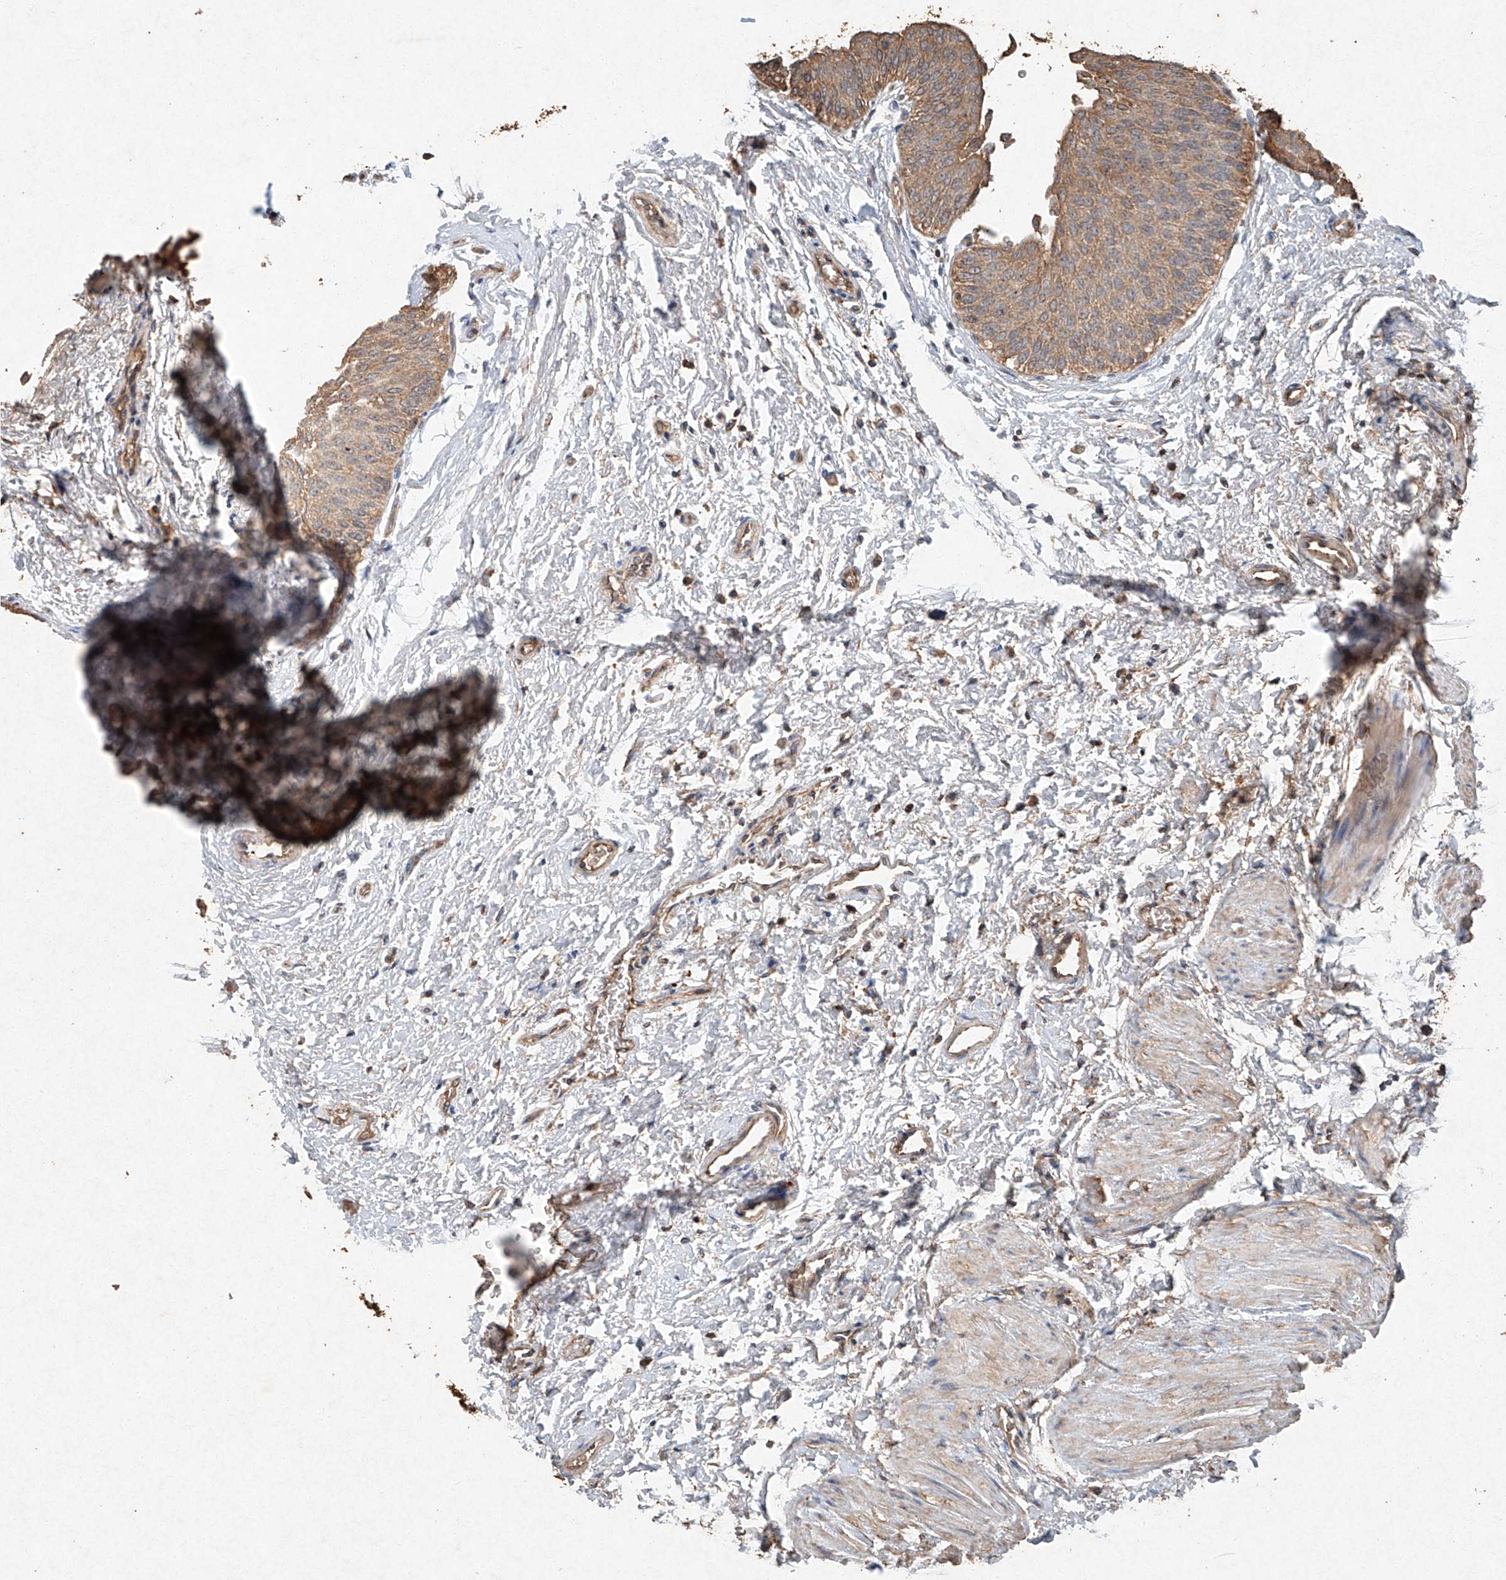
{"staining": {"intensity": "weak", "quantity": ">75%", "location": "cytoplasmic/membranous"}, "tissue": "urothelial cancer", "cell_type": "Tumor cells", "image_type": "cancer", "snomed": [{"axis": "morphology", "description": "Urothelial carcinoma, Low grade"}, {"axis": "topography", "description": "Urinary bladder"}], "caption": "A brown stain highlights weak cytoplasmic/membranous staining of a protein in urothelial cancer tumor cells.", "gene": "STK3", "patient": {"sex": "female", "age": 60}}